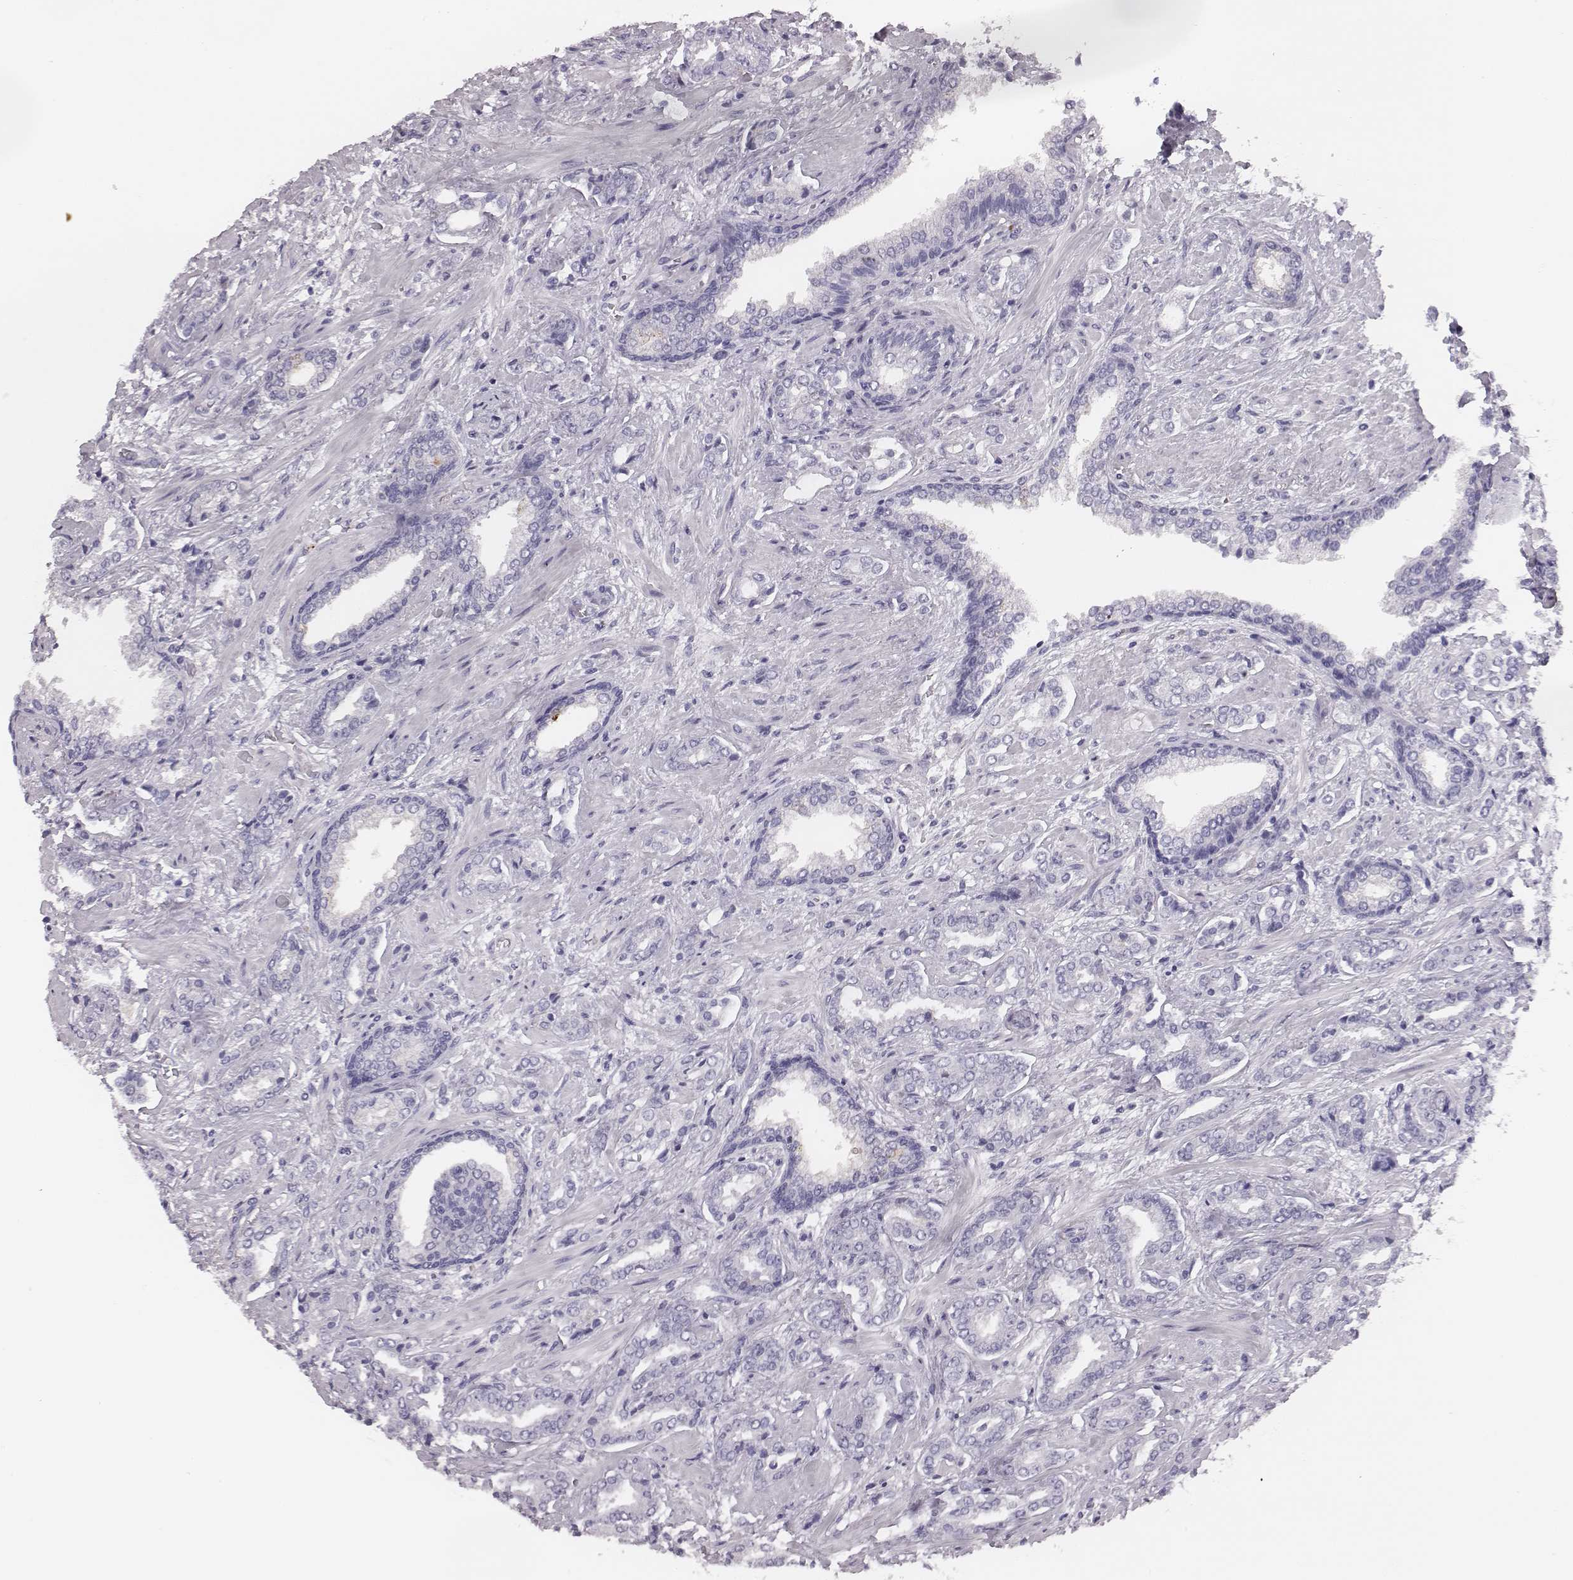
{"staining": {"intensity": "negative", "quantity": "none", "location": "none"}, "tissue": "prostate cancer", "cell_type": "Tumor cells", "image_type": "cancer", "snomed": [{"axis": "morphology", "description": "Adenocarcinoma, Low grade"}, {"axis": "topography", "description": "Prostate"}], "caption": "High magnification brightfield microscopy of prostate cancer (adenocarcinoma (low-grade)) stained with DAB (brown) and counterstained with hematoxylin (blue): tumor cells show no significant positivity.", "gene": "CSH1", "patient": {"sex": "male", "age": 61}}